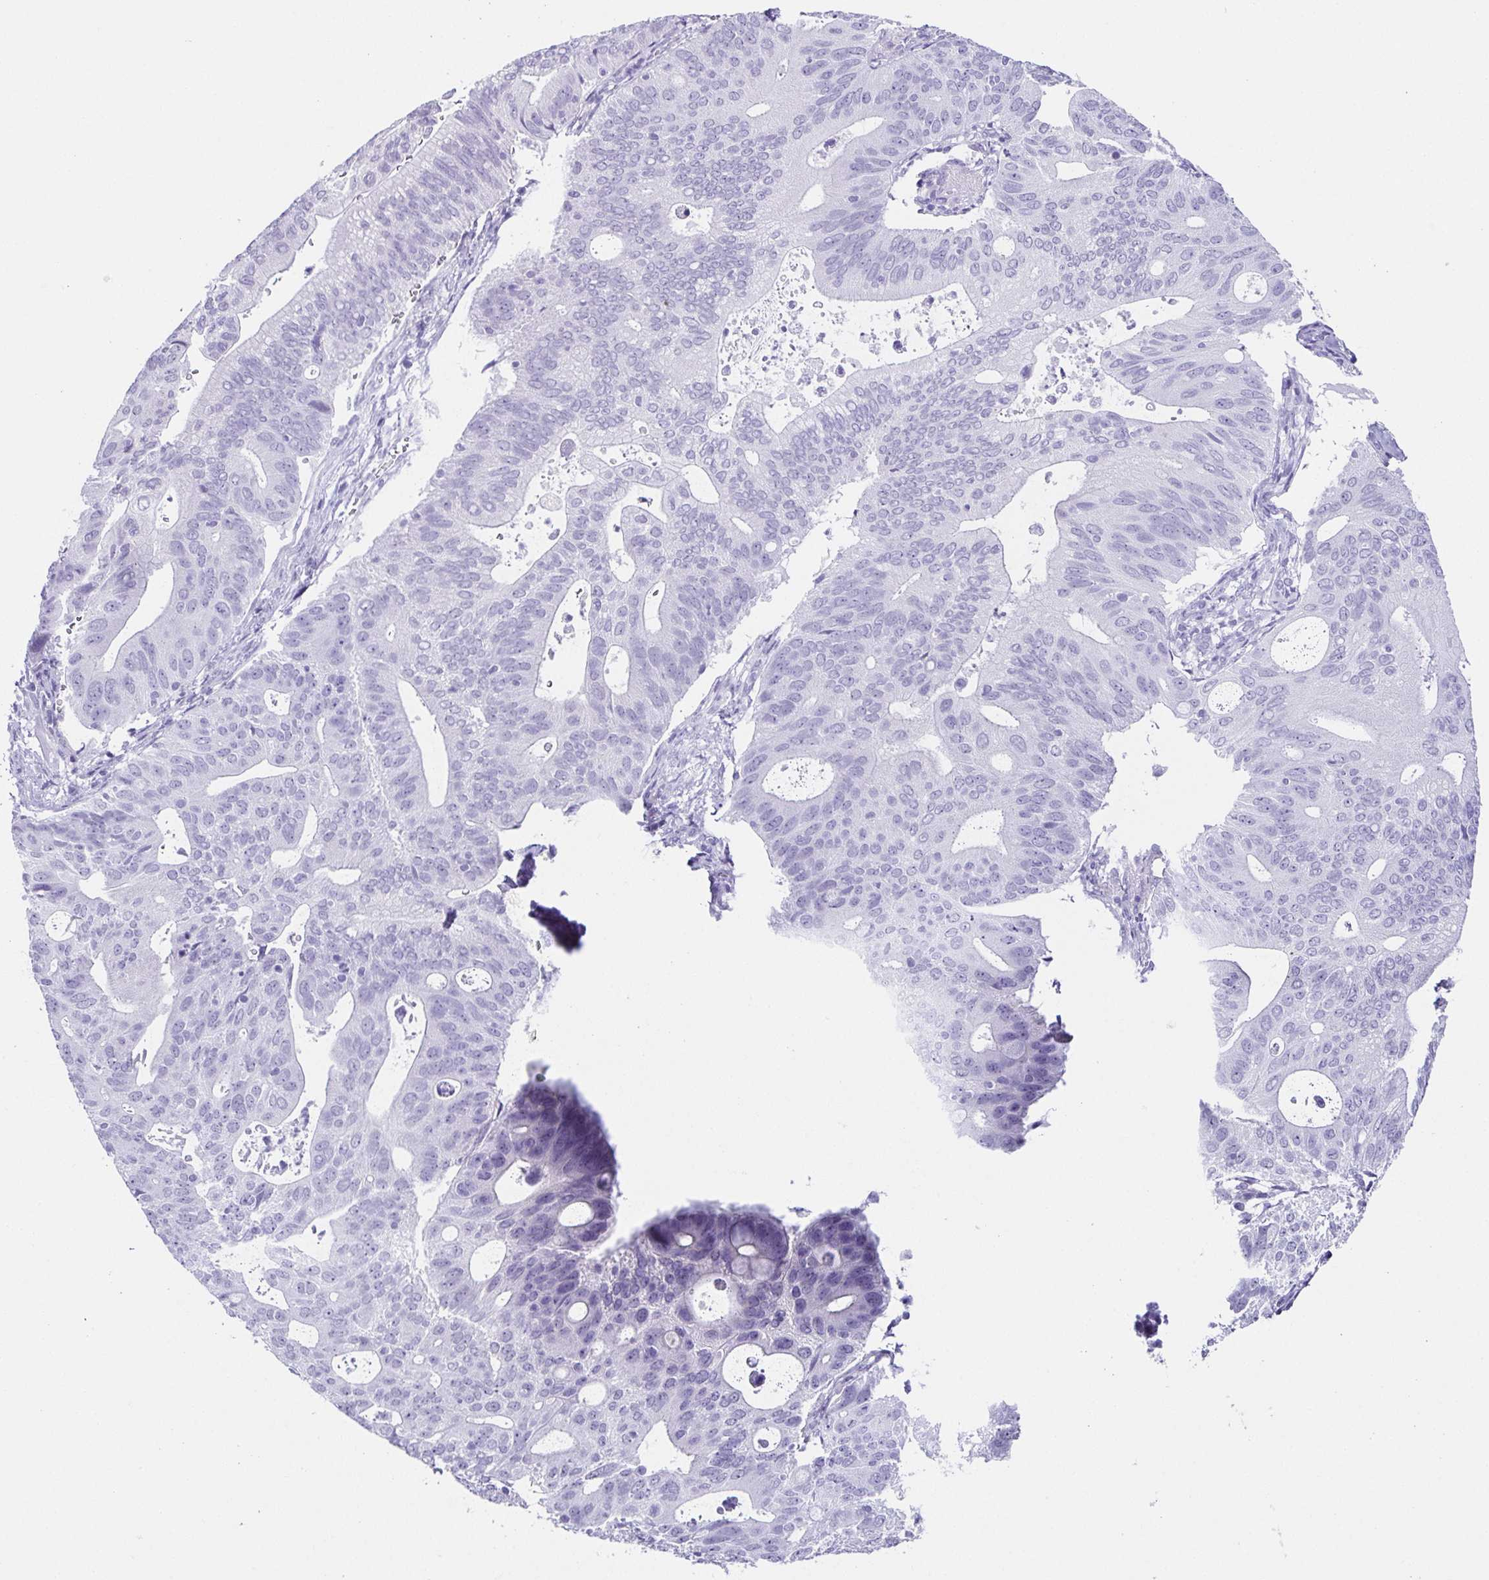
{"staining": {"intensity": "negative", "quantity": "none", "location": "none"}, "tissue": "pancreatic cancer", "cell_type": "Tumor cells", "image_type": "cancer", "snomed": [{"axis": "morphology", "description": "Adenocarcinoma, NOS"}, {"axis": "topography", "description": "Pancreas"}], "caption": "High power microscopy micrograph of an immunohistochemistry image of pancreatic adenocarcinoma, revealing no significant staining in tumor cells. The staining is performed using DAB (3,3'-diaminobenzidine) brown chromogen with nuclei counter-stained in using hematoxylin.", "gene": "ESX1", "patient": {"sex": "female", "age": 72}}